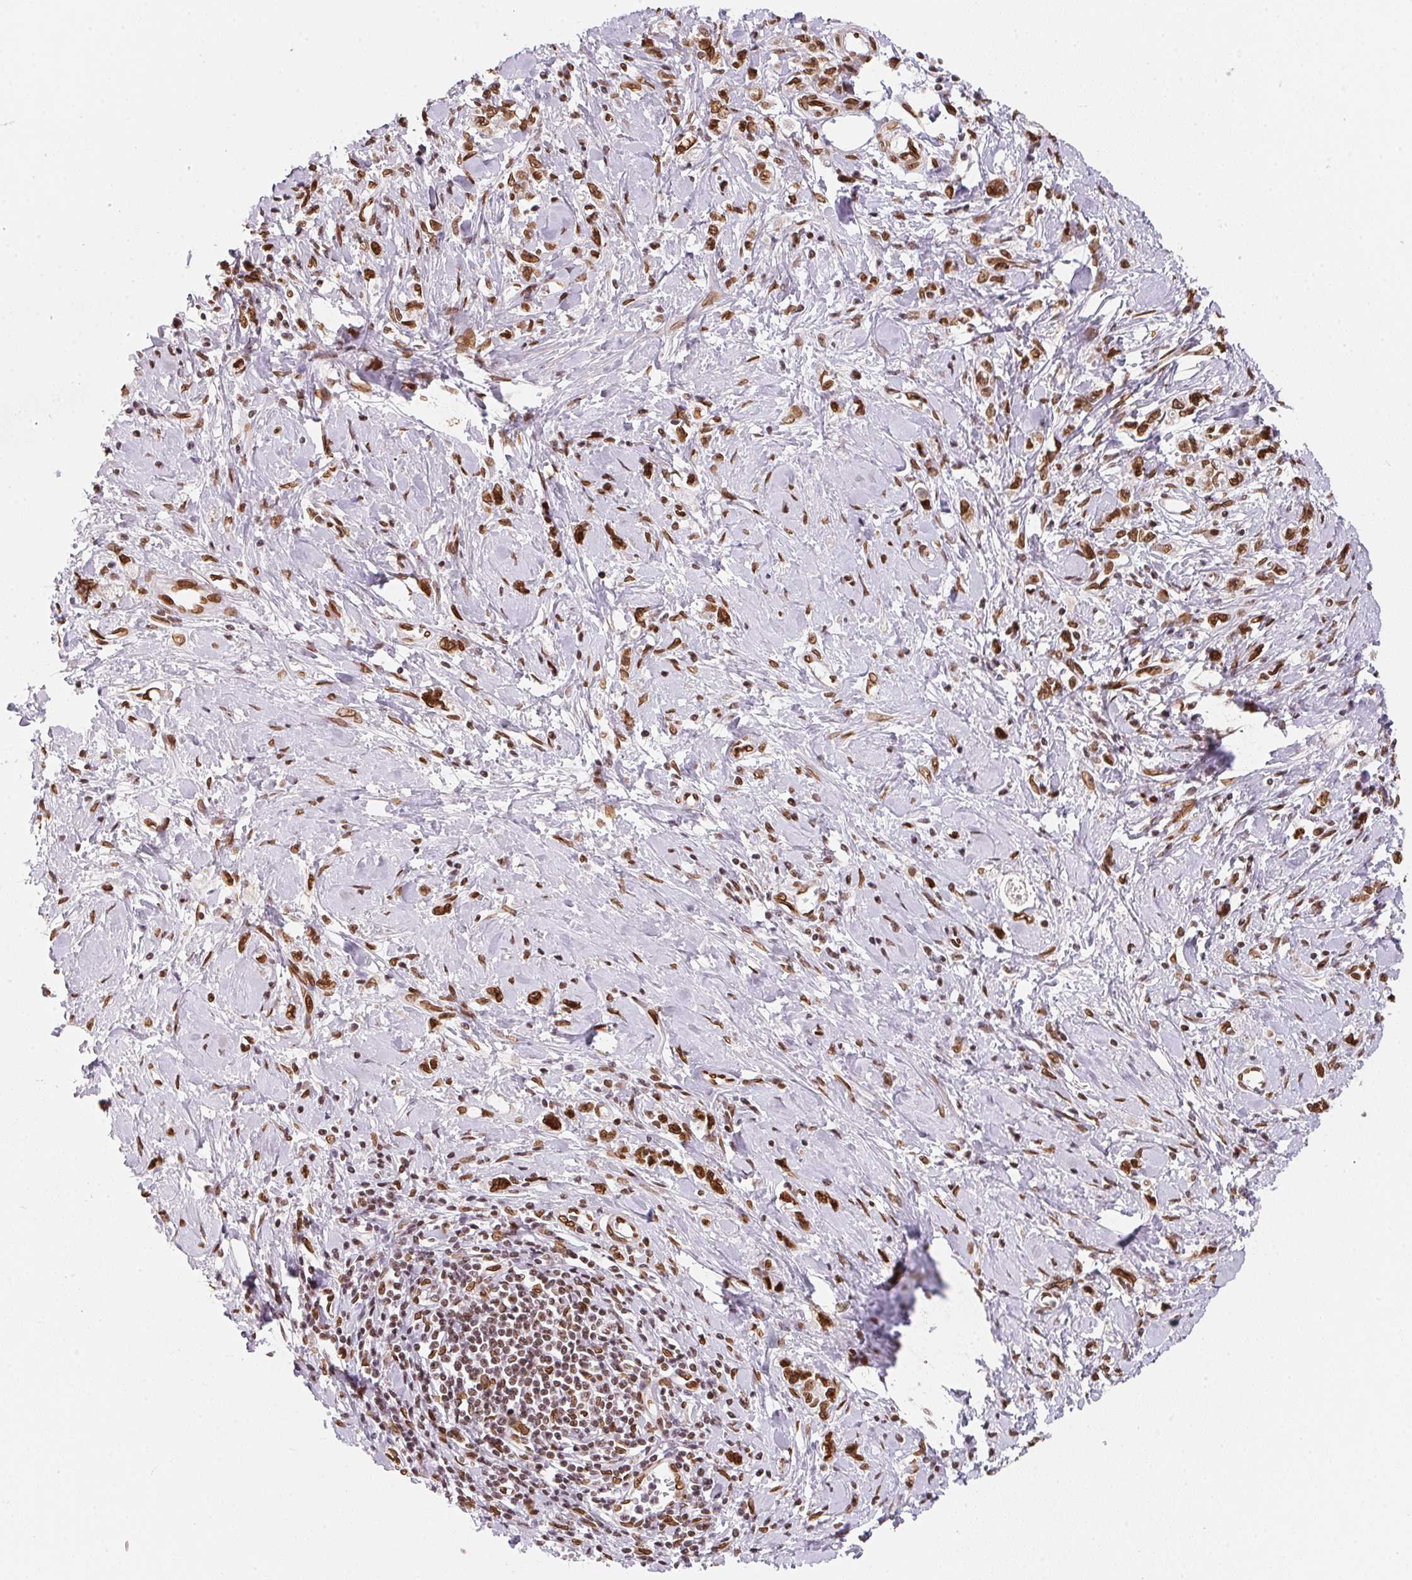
{"staining": {"intensity": "moderate", "quantity": ">75%", "location": "cytoplasmic/membranous,nuclear"}, "tissue": "stomach cancer", "cell_type": "Tumor cells", "image_type": "cancer", "snomed": [{"axis": "morphology", "description": "Adenocarcinoma, NOS"}, {"axis": "topography", "description": "Stomach"}], "caption": "Brown immunohistochemical staining in stomach adenocarcinoma exhibits moderate cytoplasmic/membranous and nuclear staining in about >75% of tumor cells. The staining was performed using DAB (3,3'-diaminobenzidine), with brown indicating positive protein expression. Nuclei are stained blue with hematoxylin.", "gene": "SAP30BP", "patient": {"sex": "female", "age": 76}}